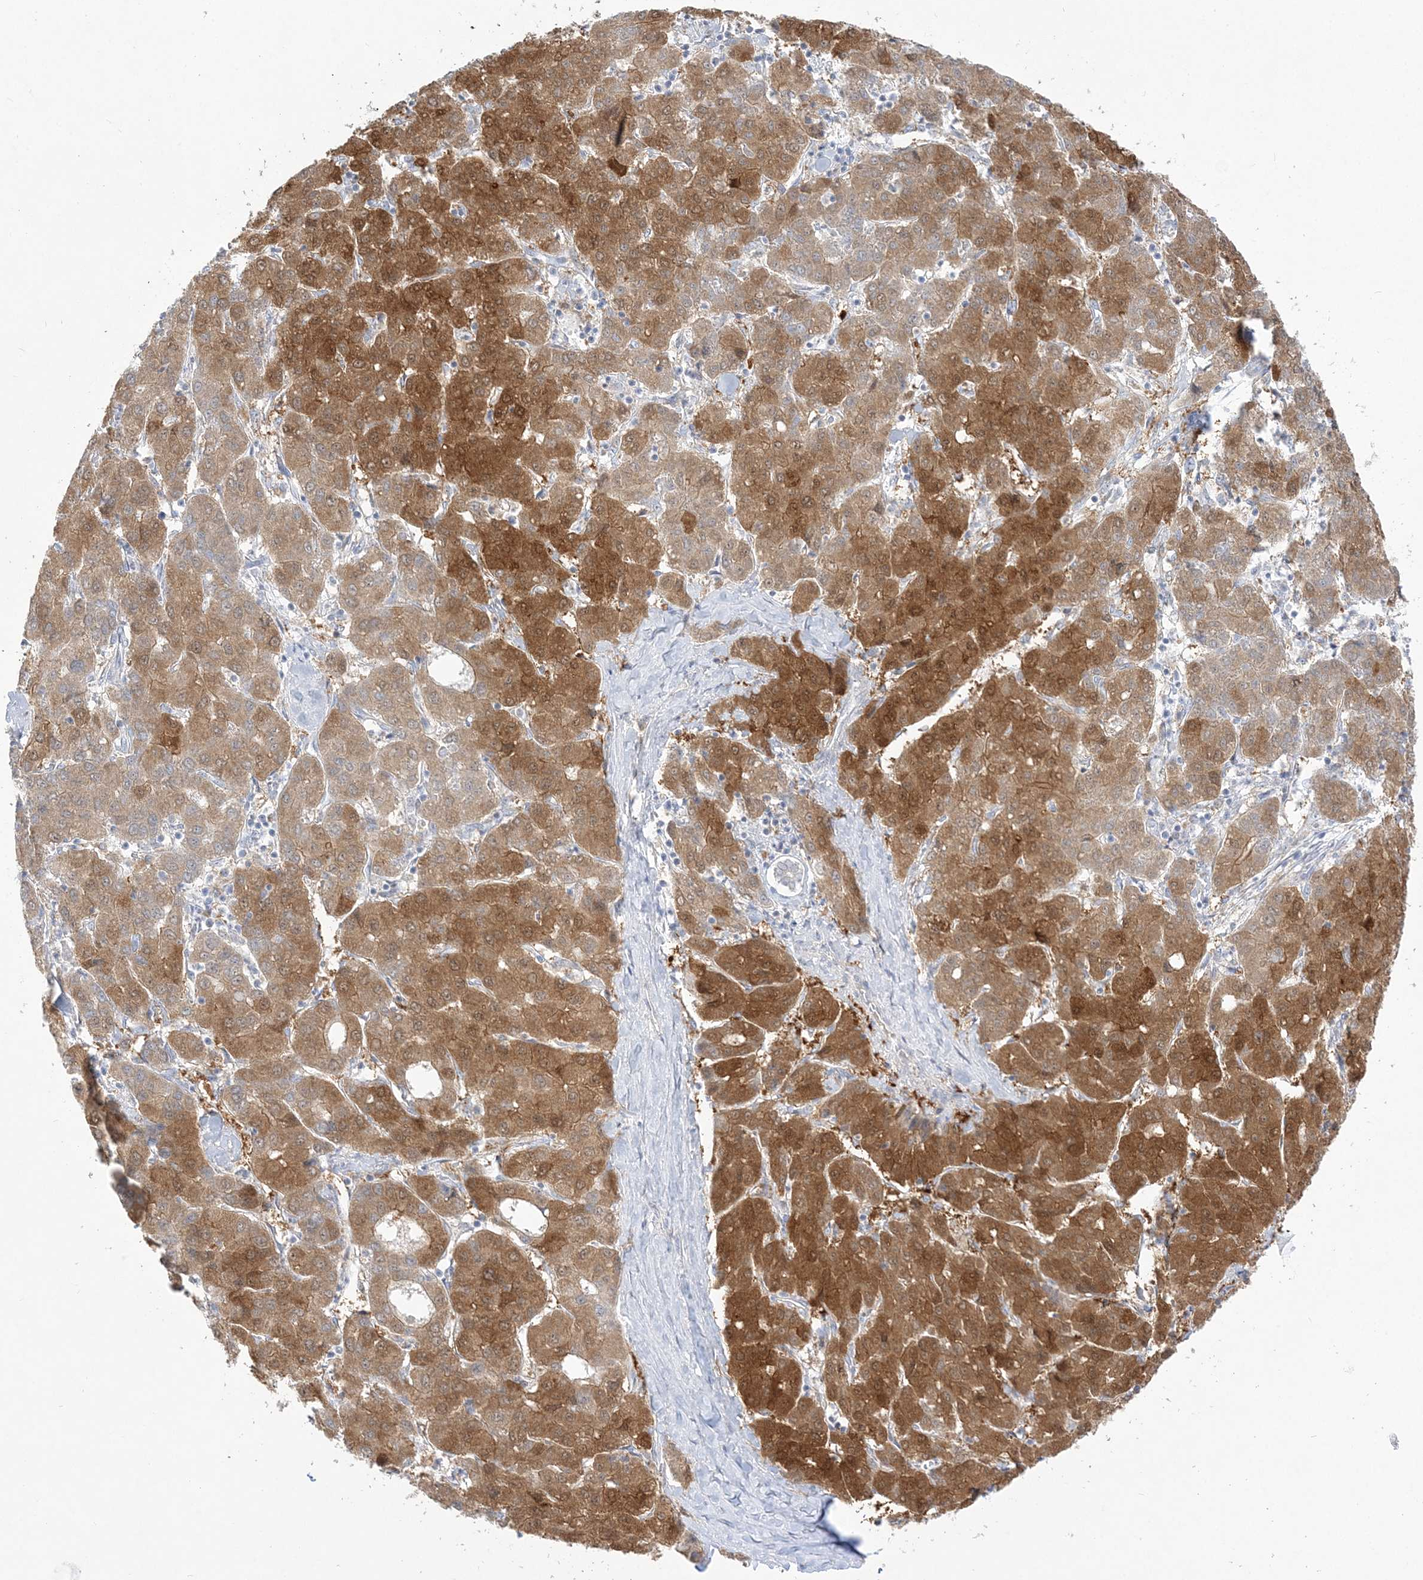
{"staining": {"intensity": "moderate", "quantity": ">75%", "location": "cytoplasmic/membranous"}, "tissue": "liver cancer", "cell_type": "Tumor cells", "image_type": "cancer", "snomed": [{"axis": "morphology", "description": "Carcinoma, Hepatocellular, NOS"}, {"axis": "topography", "description": "Liver"}], "caption": "Immunohistochemistry photomicrograph of neoplastic tissue: human liver cancer (hepatocellular carcinoma) stained using immunohistochemistry exhibits medium levels of moderate protein expression localized specifically in the cytoplasmic/membranous of tumor cells, appearing as a cytoplasmic/membranous brown color.", "gene": "PCBD1", "patient": {"sex": "male", "age": 65}}